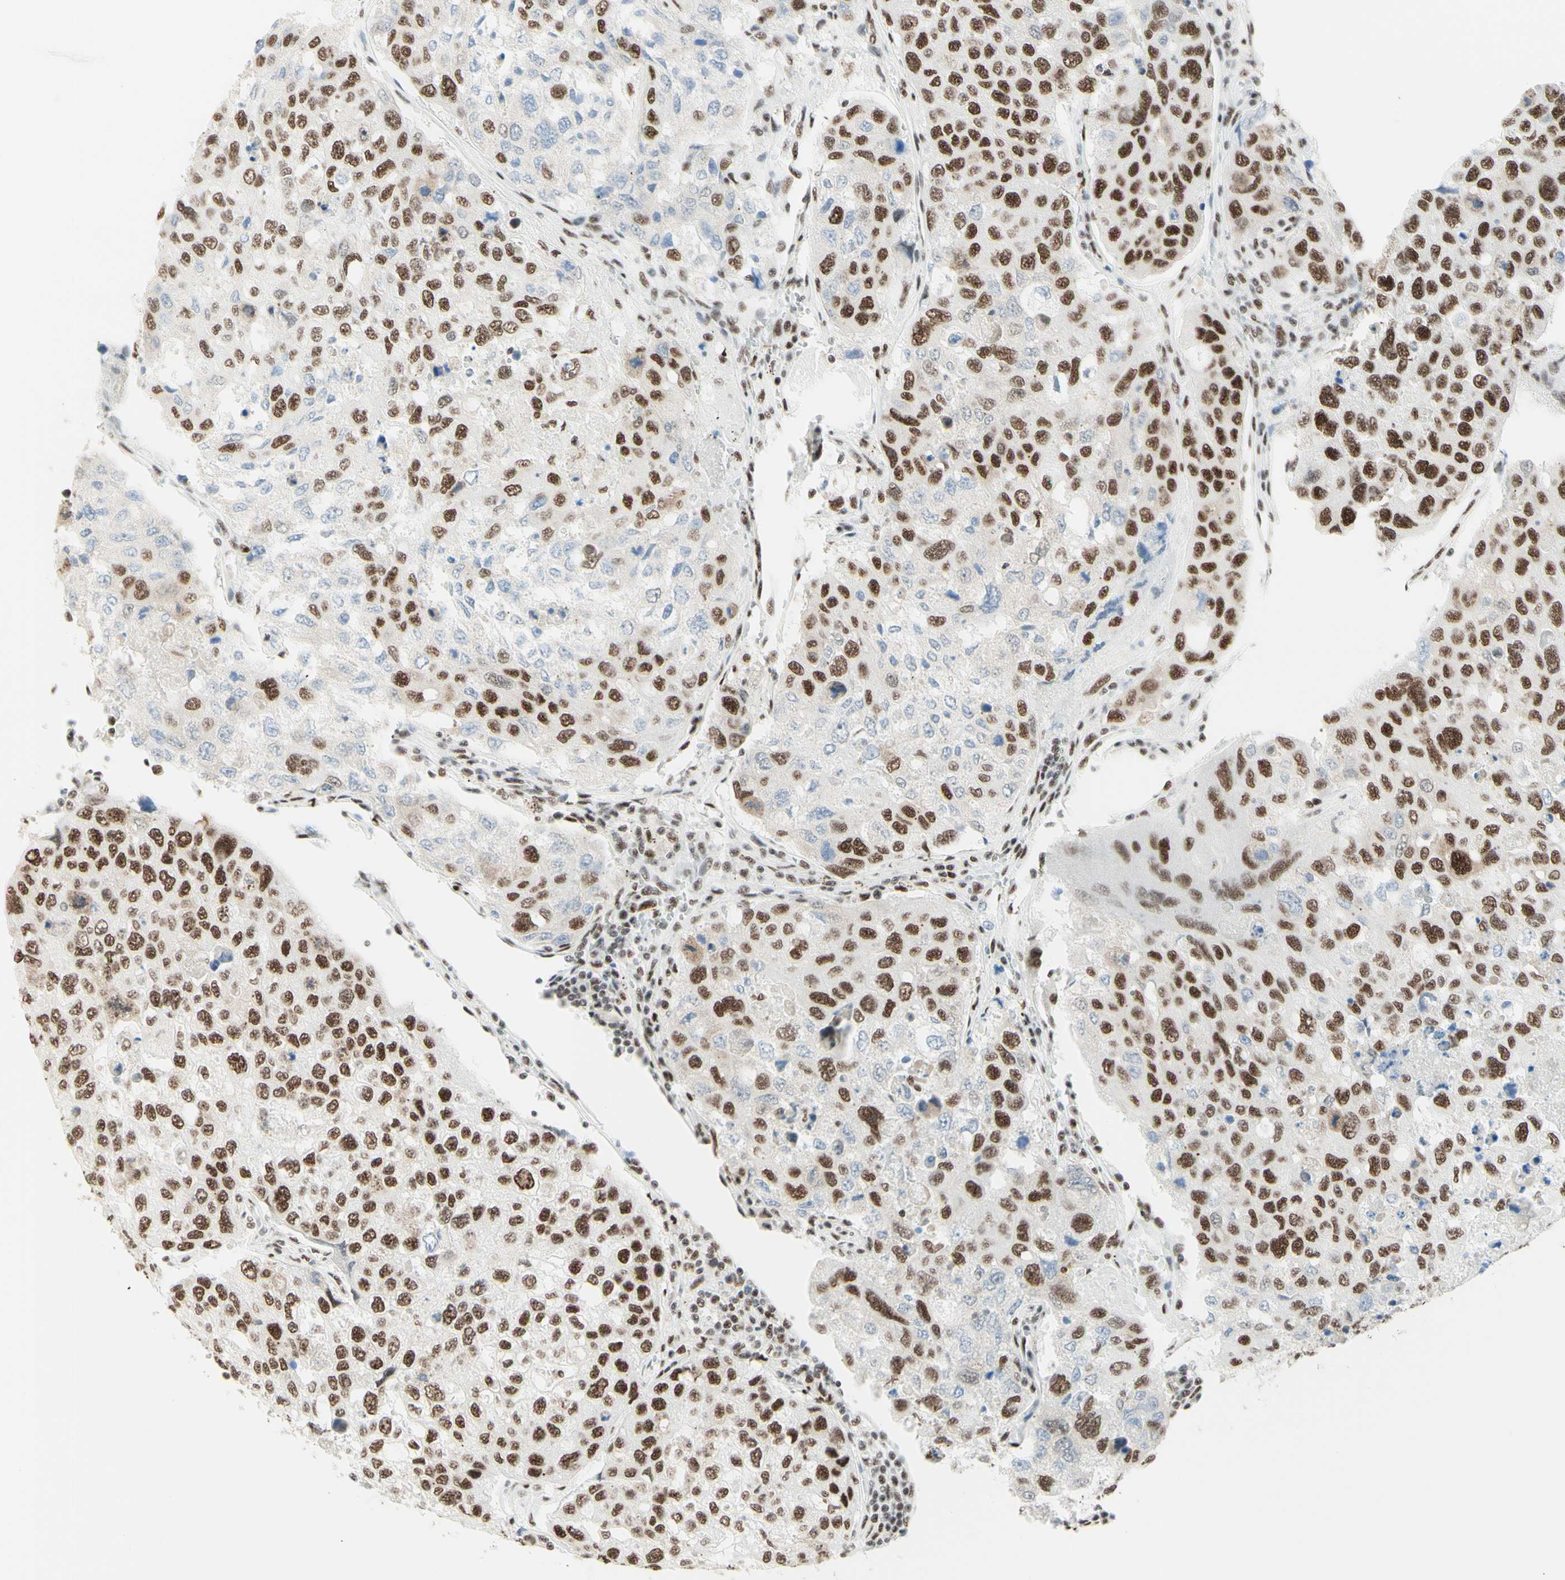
{"staining": {"intensity": "moderate", "quantity": ">75%", "location": "nuclear"}, "tissue": "urothelial cancer", "cell_type": "Tumor cells", "image_type": "cancer", "snomed": [{"axis": "morphology", "description": "Urothelial carcinoma, High grade"}, {"axis": "topography", "description": "Lymph node"}, {"axis": "topography", "description": "Urinary bladder"}], "caption": "An image showing moderate nuclear expression in about >75% of tumor cells in urothelial cancer, as visualized by brown immunohistochemical staining.", "gene": "WTAP", "patient": {"sex": "male", "age": 51}}